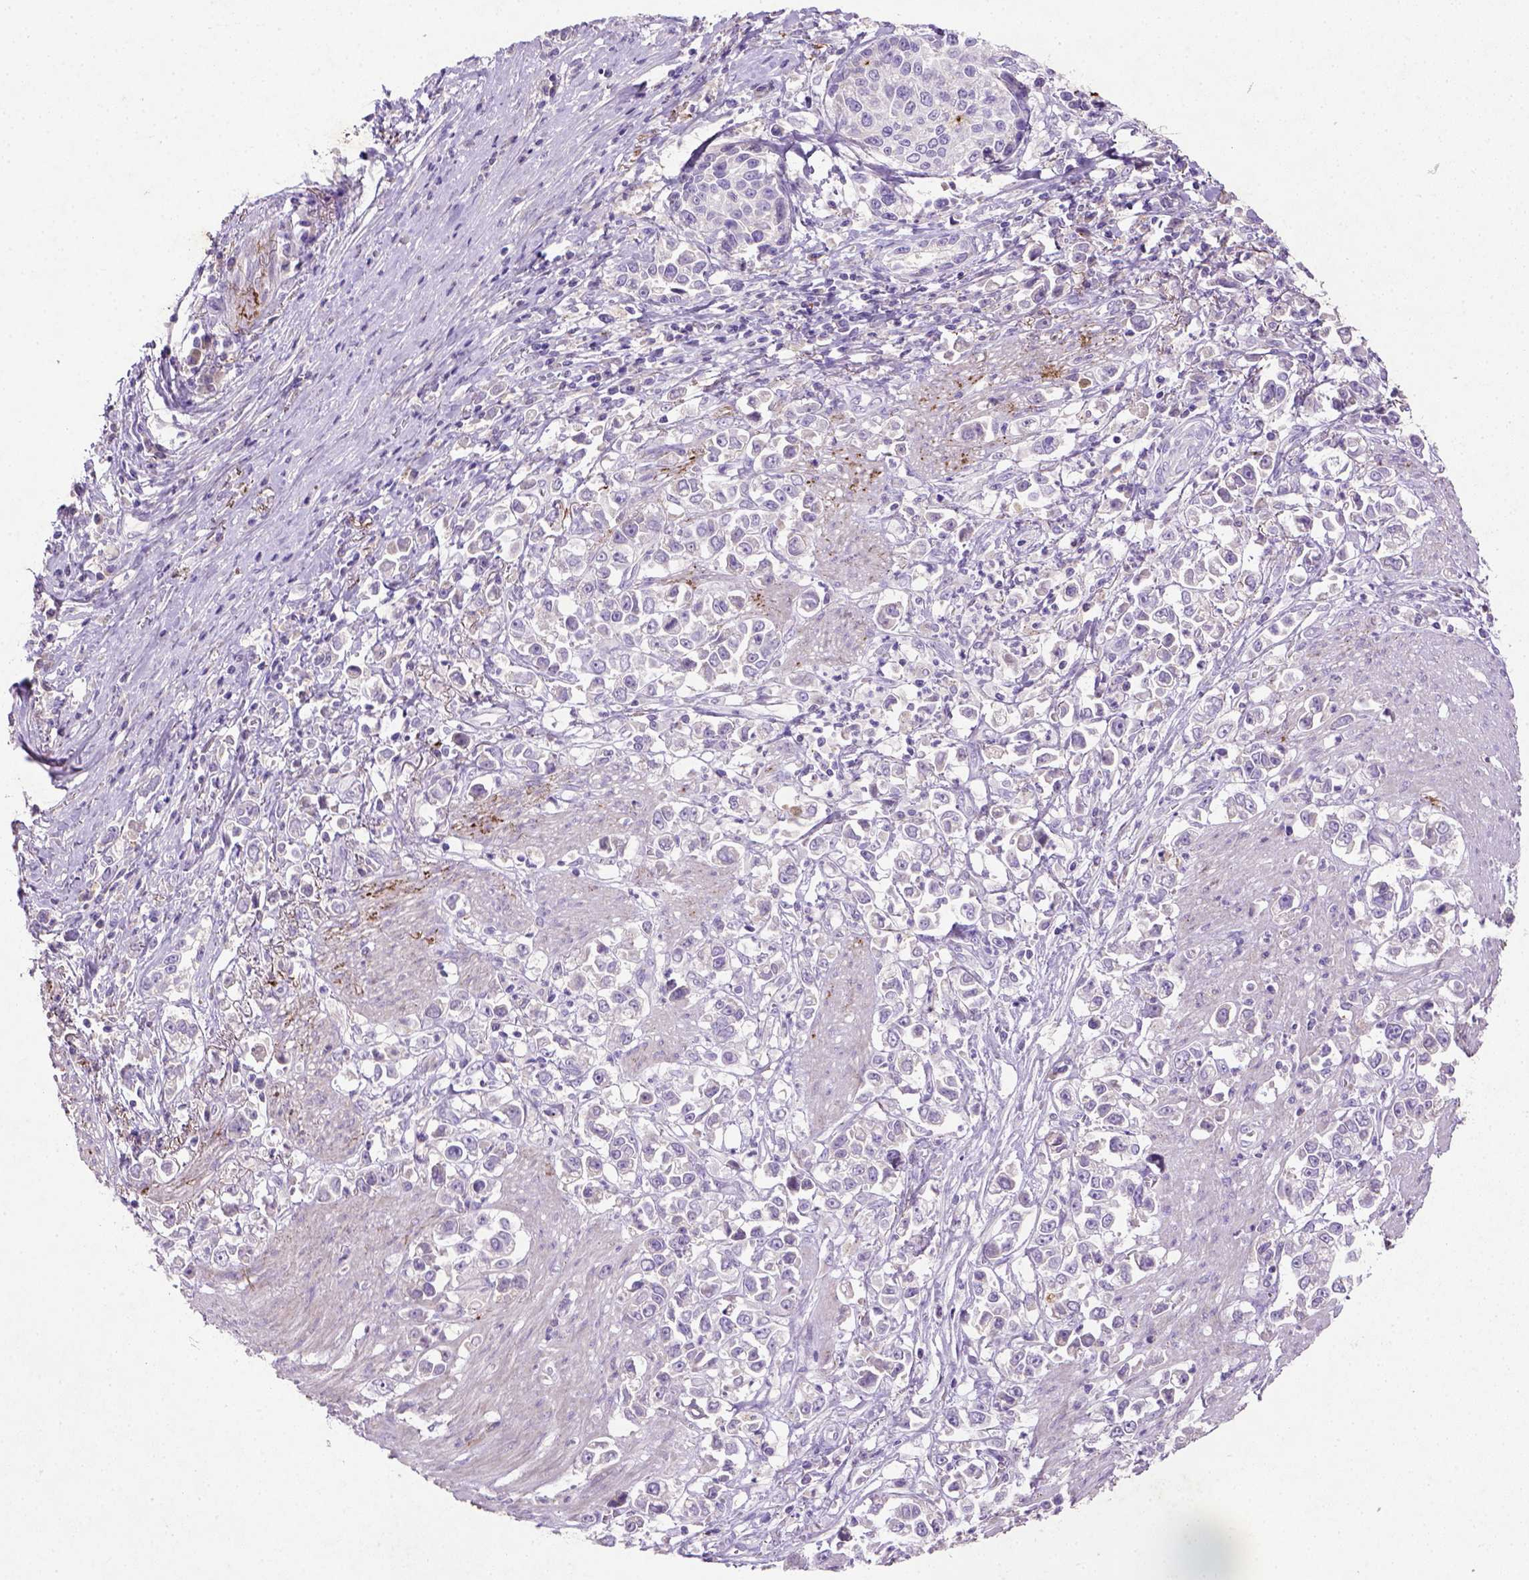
{"staining": {"intensity": "negative", "quantity": "none", "location": "none"}, "tissue": "stomach cancer", "cell_type": "Tumor cells", "image_type": "cancer", "snomed": [{"axis": "morphology", "description": "Adenocarcinoma, NOS"}, {"axis": "topography", "description": "Stomach"}], "caption": "A micrograph of stomach cancer (adenocarcinoma) stained for a protein reveals no brown staining in tumor cells.", "gene": "NUDT2", "patient": {"sex": "male", "age": 93}}